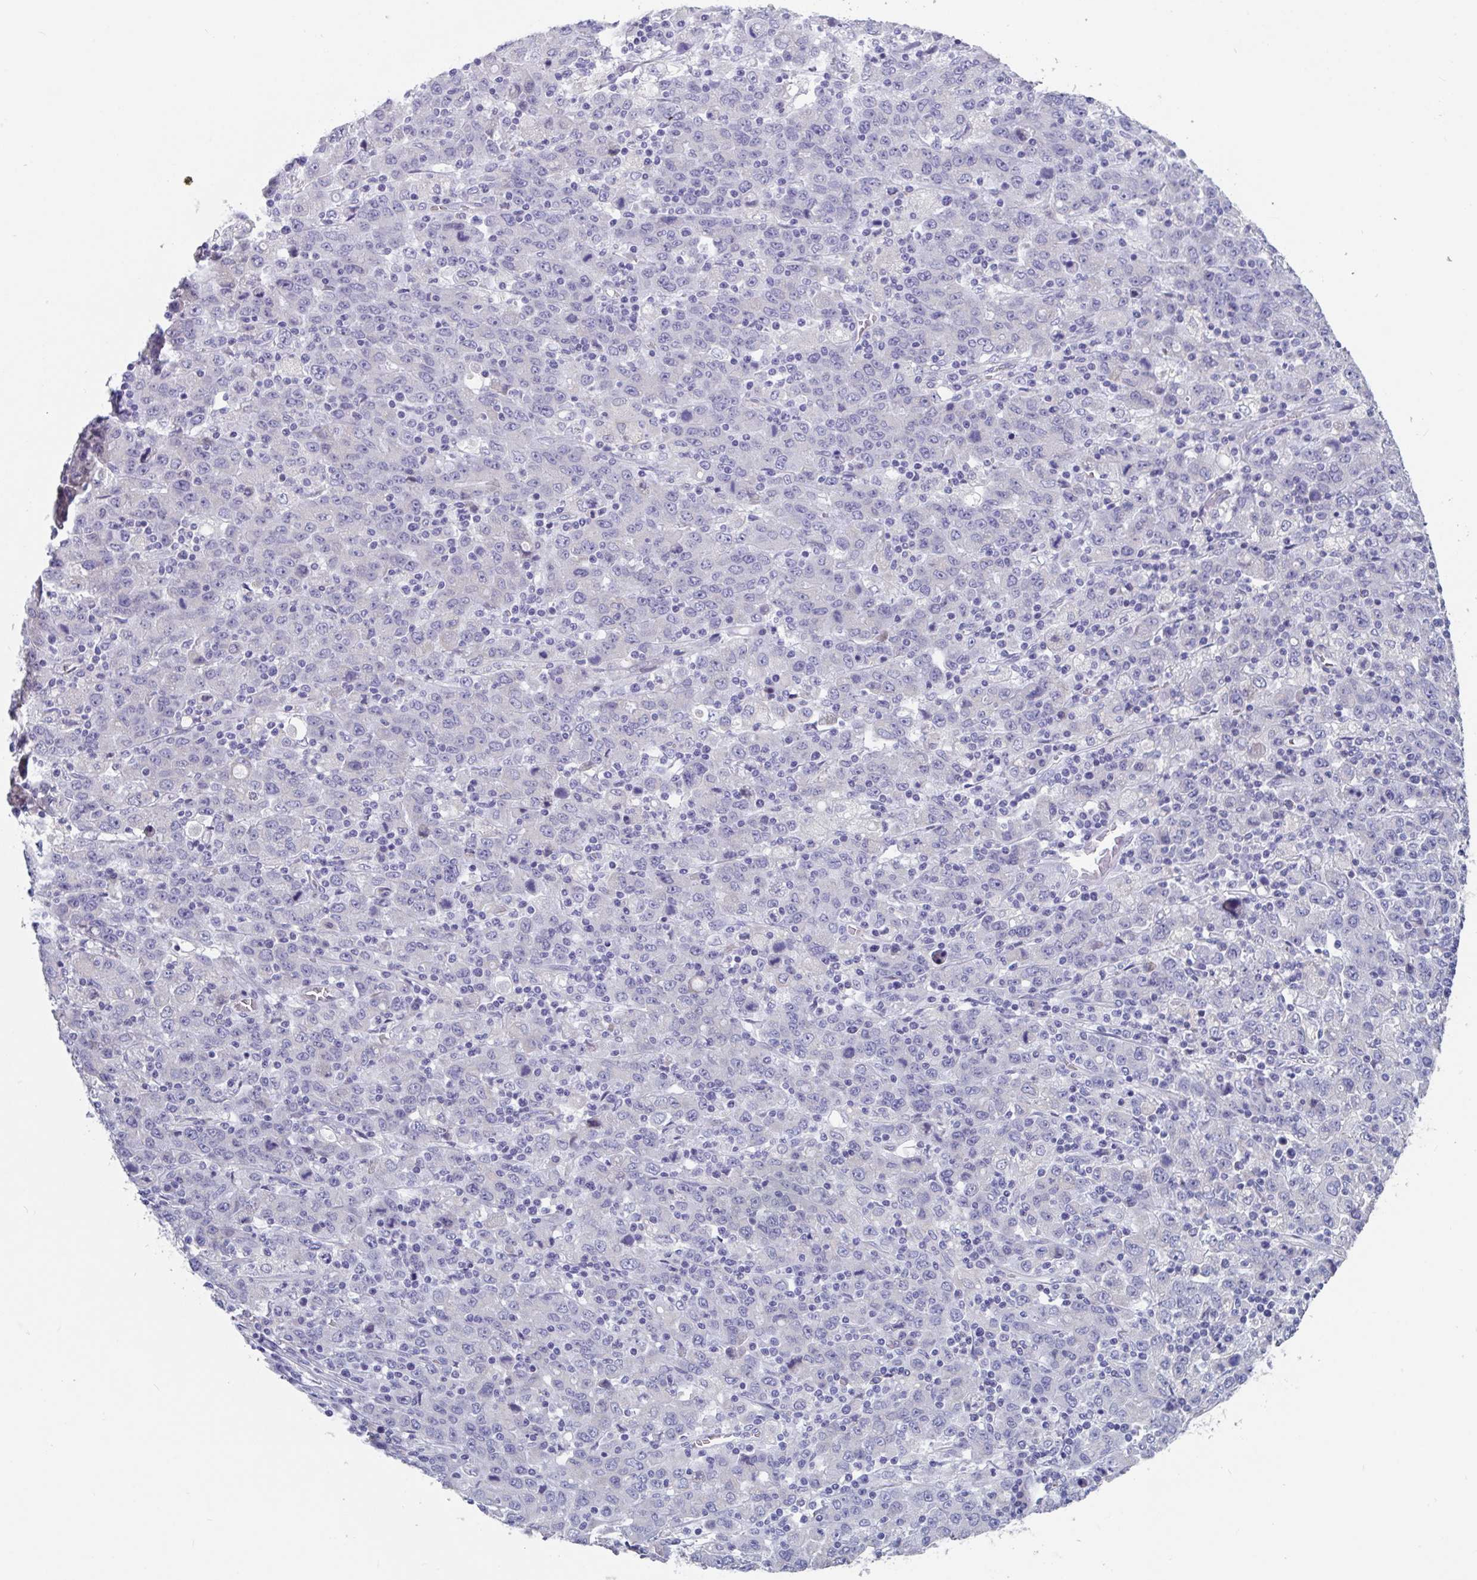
{"staining": {"intensity": "negative", "quantity": "none", "location": "none"}, "tissue": "stomach cancer", "cell_type": "Tumor cells", "image_type": "cancer", "snomed": [{"axis": "morphology", "description": "Adenocarcinoma, NOS"}, {"axis": "topography", "description": "Stomach, upper"}], "caption": "Immunohistochemical staining of human adenocarcinoma (stomach) displays no significant expression in tumor cells. (DAB IHC visualized using brightfield microscopy, high magnification).", "gene": "ABHD16A", "patient": {"sex": "male", "age": 69}}